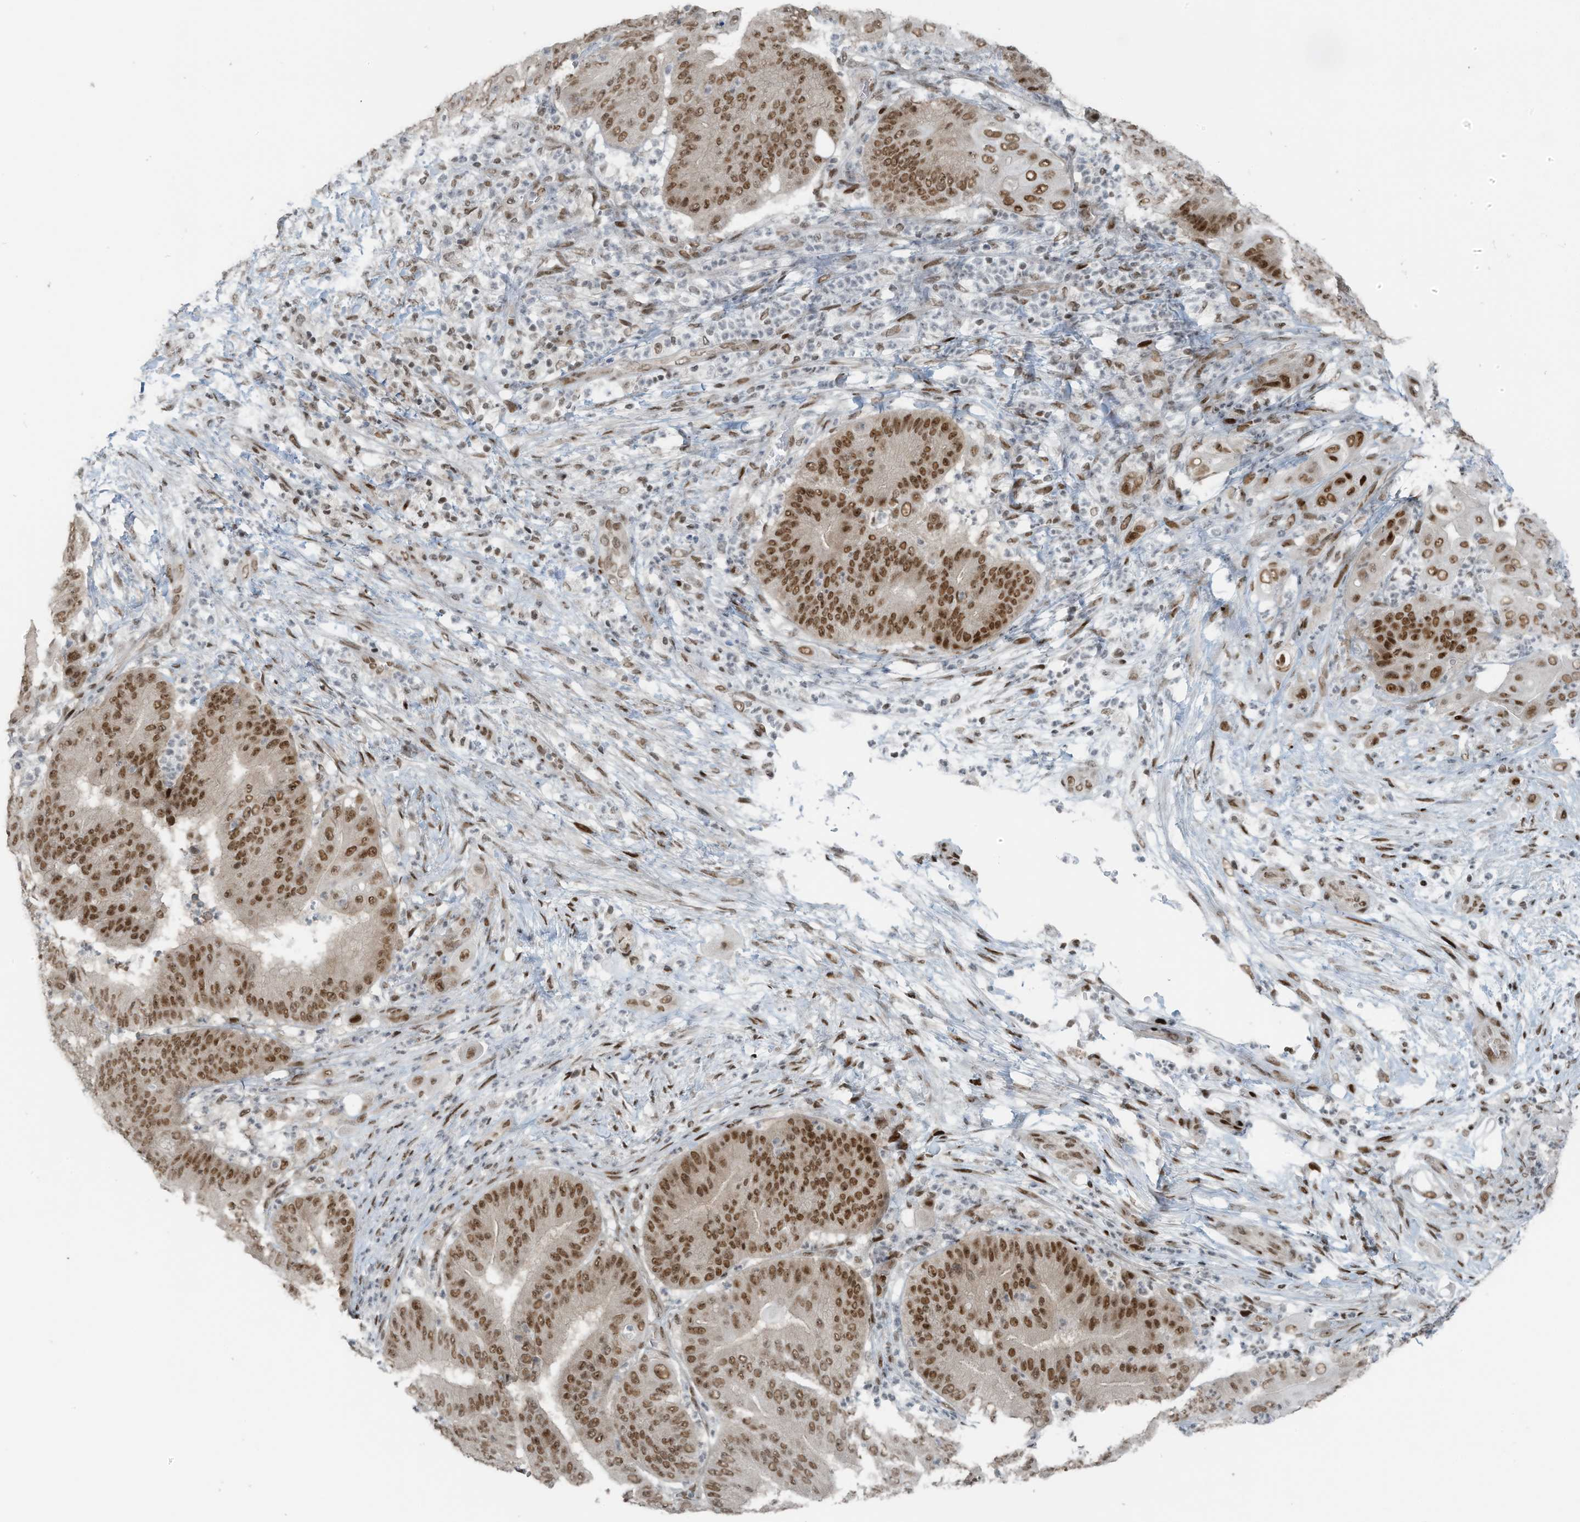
{"staining": {"intensity": "moderate", "quantity": ">75%", "location": "nuclear"}, "tissue": "pancreatic cancer", "cell_type": "Tumor cells", "image_type": "cancer", "snomed": [{"axis": "morphology", "description": "Adenocarcinoma, NOS"}, {"axis": "topography", "description": "Pancreas"}], "caption": "A high-resolution image shows immunohistochemistry staining of pancreatic cancer, which reveals moderate nuclear expression in about >75% of tumor cells.", "gene": "PCNP", "patient": {"sex": "female", "age": 77}}